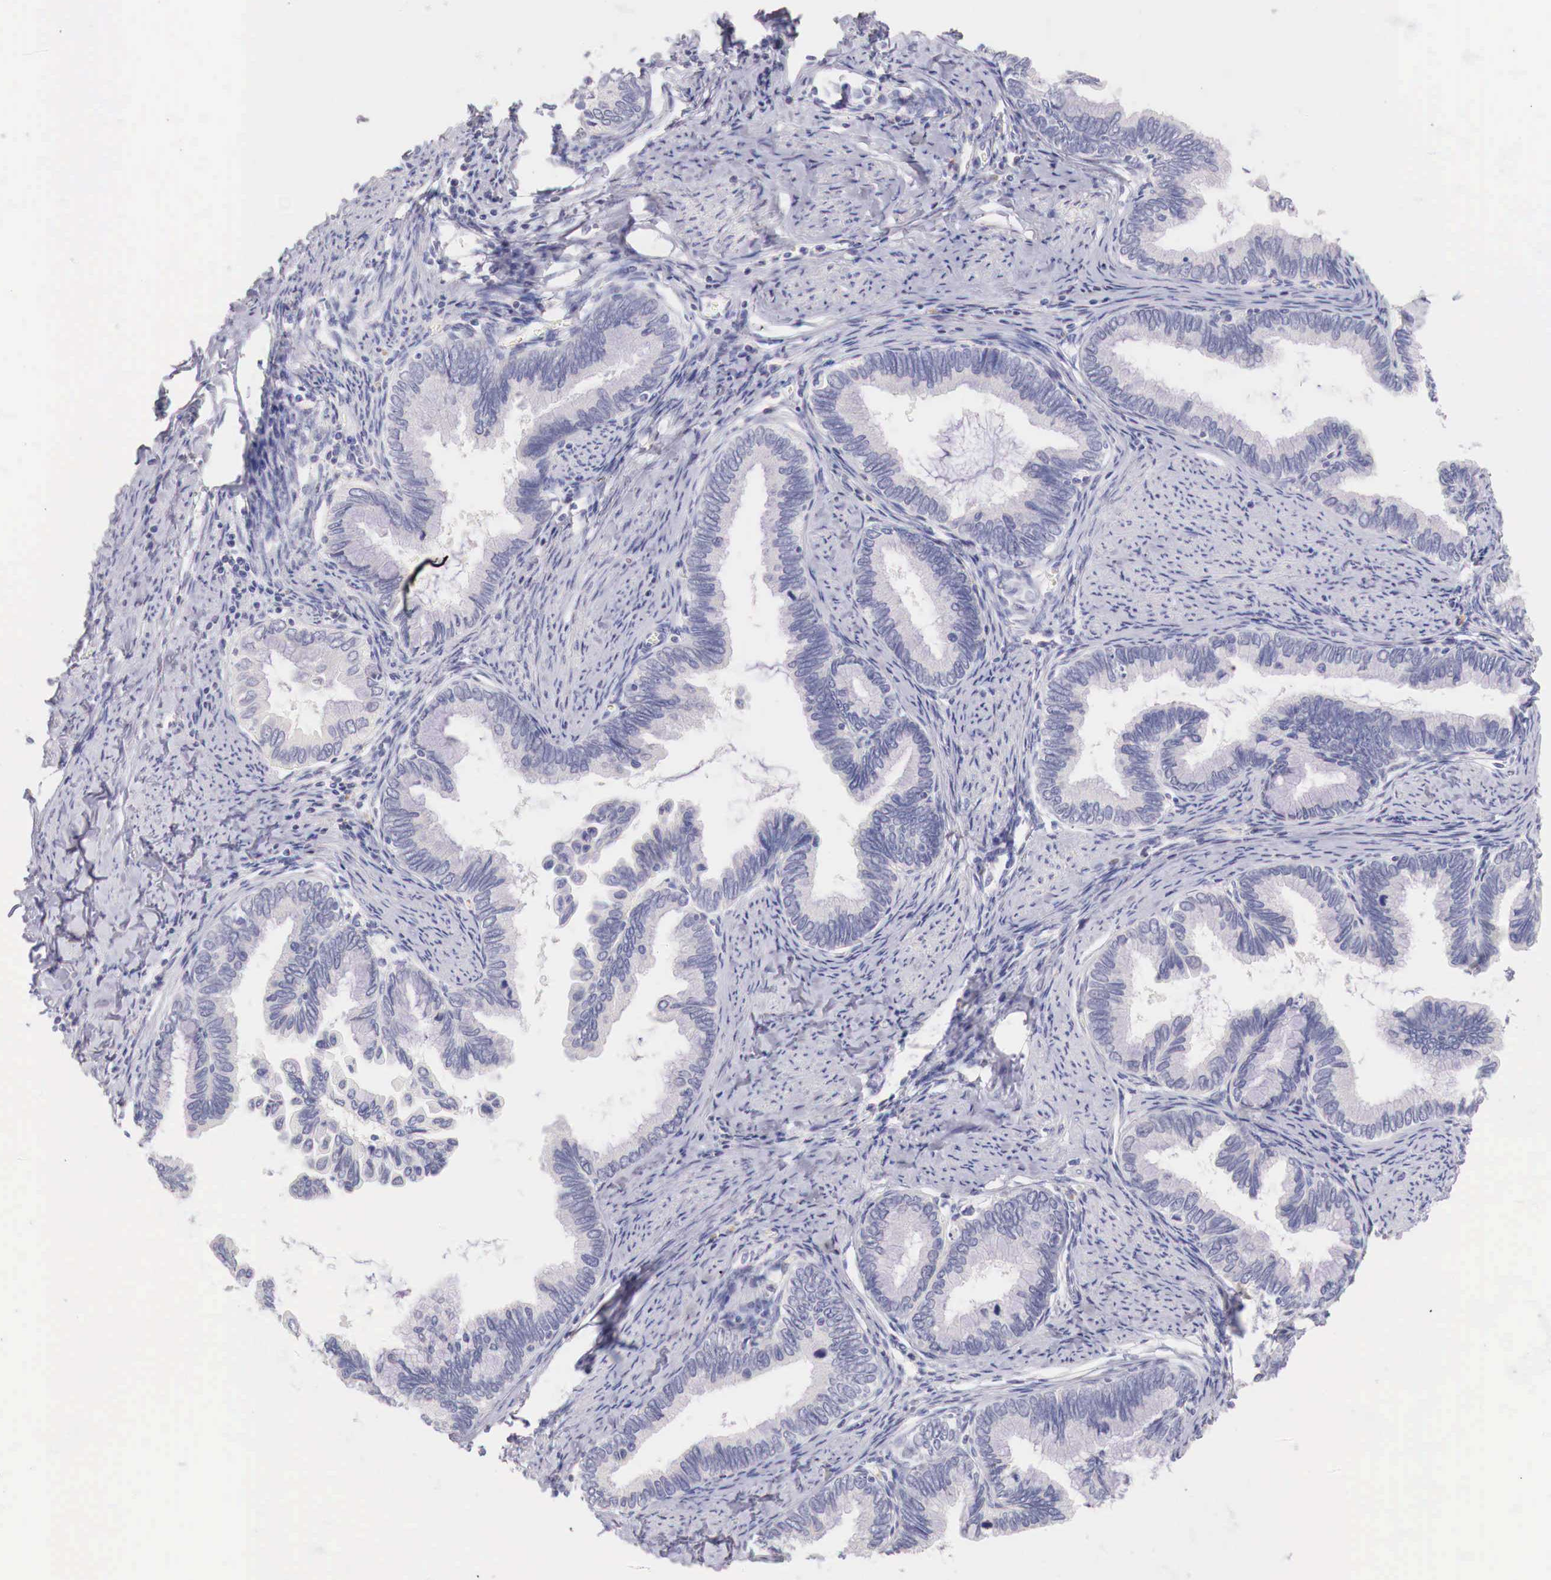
{"staining": {"intensity": "negative", "quantity": "none", "location": "none"}, "tissue": "cervical cancer", "cell_type": "Tumor cells", "image_type": "cancer", "snomed": [{"axis": "morphology", "description": "Adenocarcinoma, NOS"}, {"axis": "topography", "description": "Cervix"}], "caption": "DAB (3,3'-diaminobenzidine) immunohistochemical staining of cervical adenocarcinoma displays no significant expression in tumor cells. (Brightfield microscopy of DAB (3,3'-diaminobenzidine) IHC at high magnification).", "gene": "ITIH6", "patient": {"sex": "female", "age": 49}}